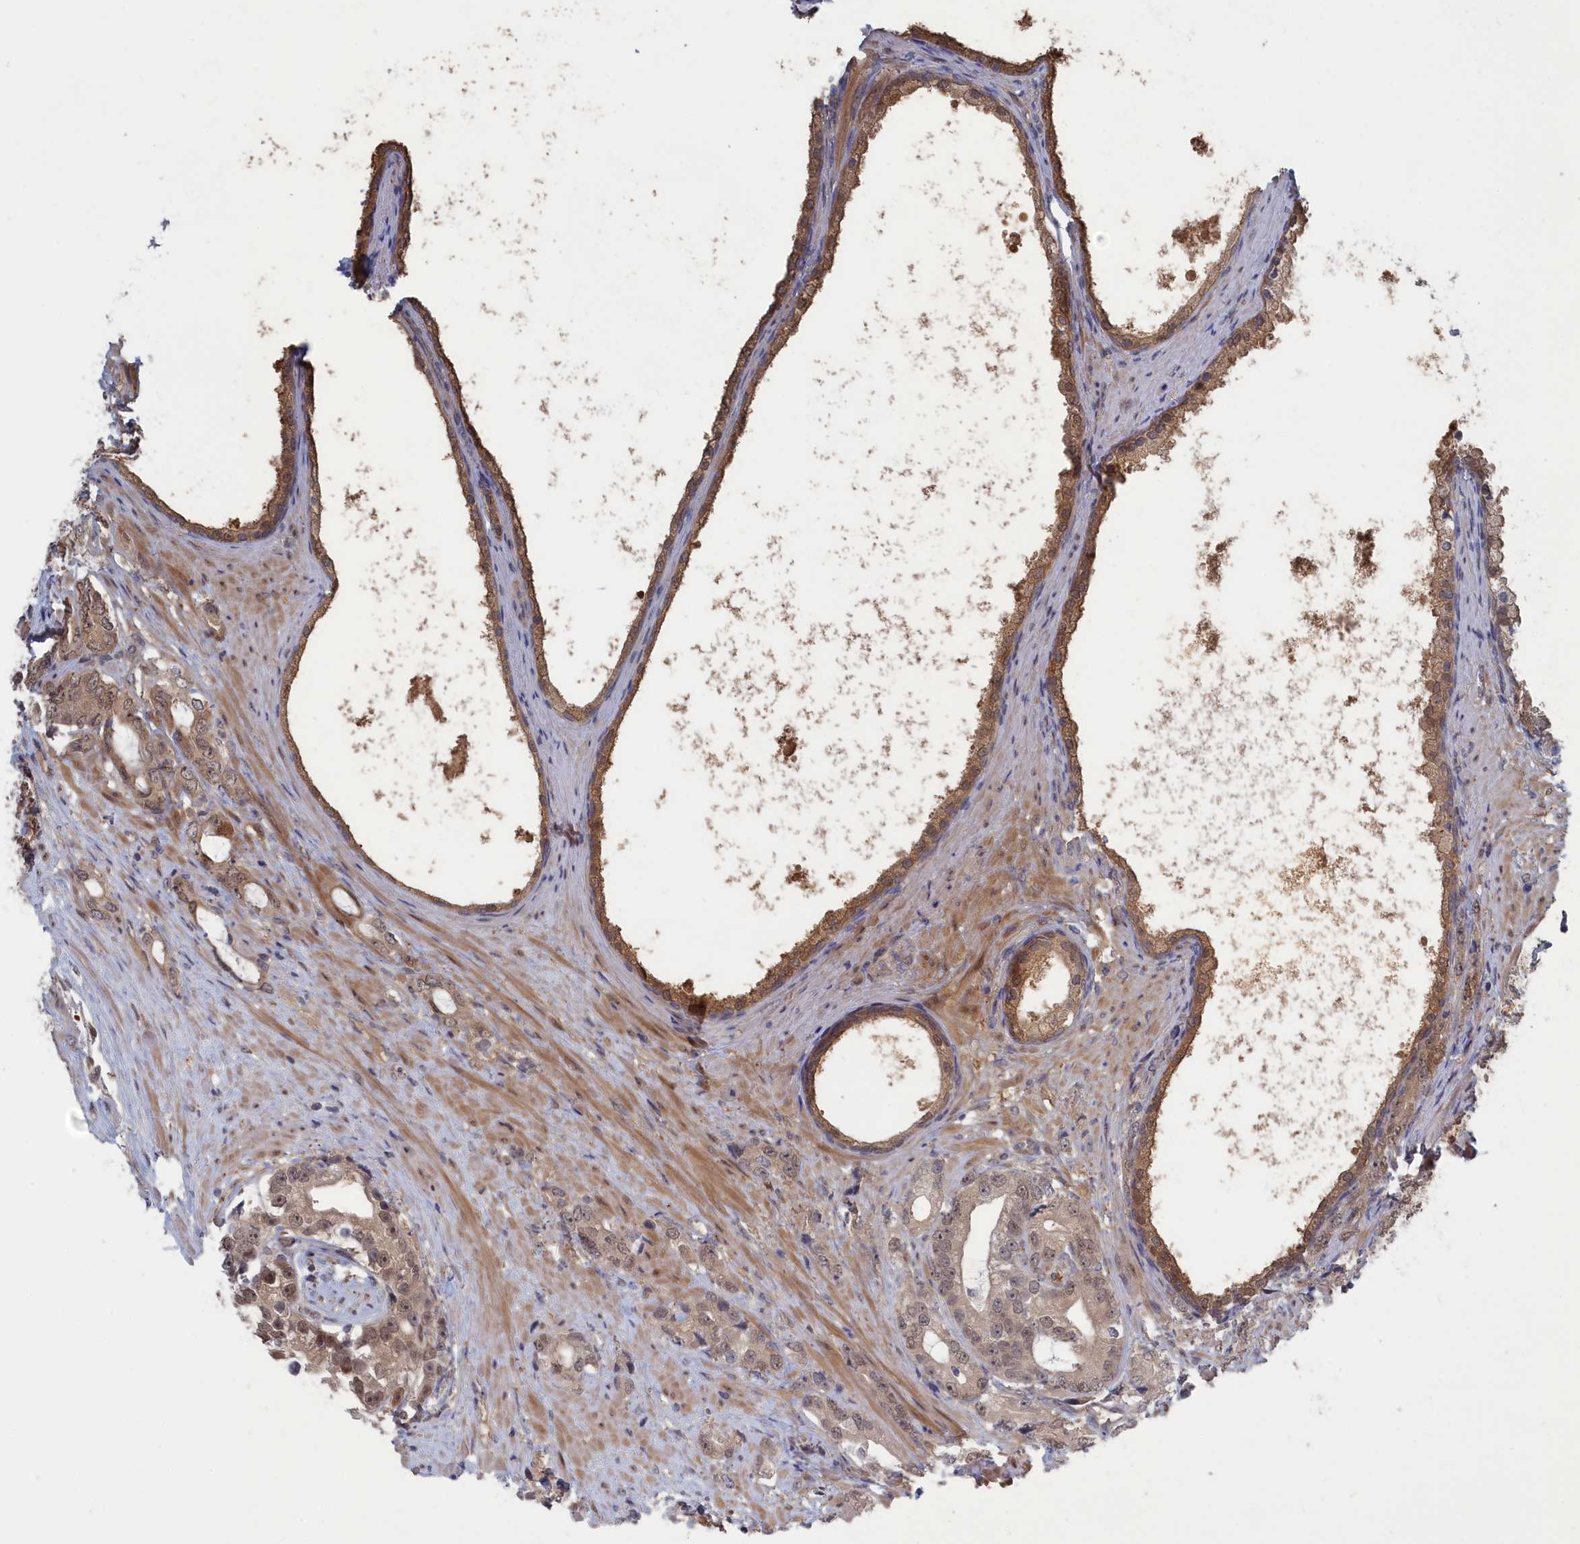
{"staining": {"intensity": "moderate", "quantity": ">75%", "location": "nuclear"}, "tissue": "prostate cancer", "cell_type": "Tumor cells", "image_type": "cancer", "snomed": [{"axis": "morphology", "description": "Adenocarcinoma, High grade"}, {"axis": "topography", "description": "Prostate"}], "caption": "Protein staining of prostate cancer tissue reveals moderate nuclear staining in approximately >75% of tumor cells. The protein of interest is shown in brown color, while the nuclei are stained blue.", "gene": "IRGQ", "patient": {"sex": "male", "age": 75}}